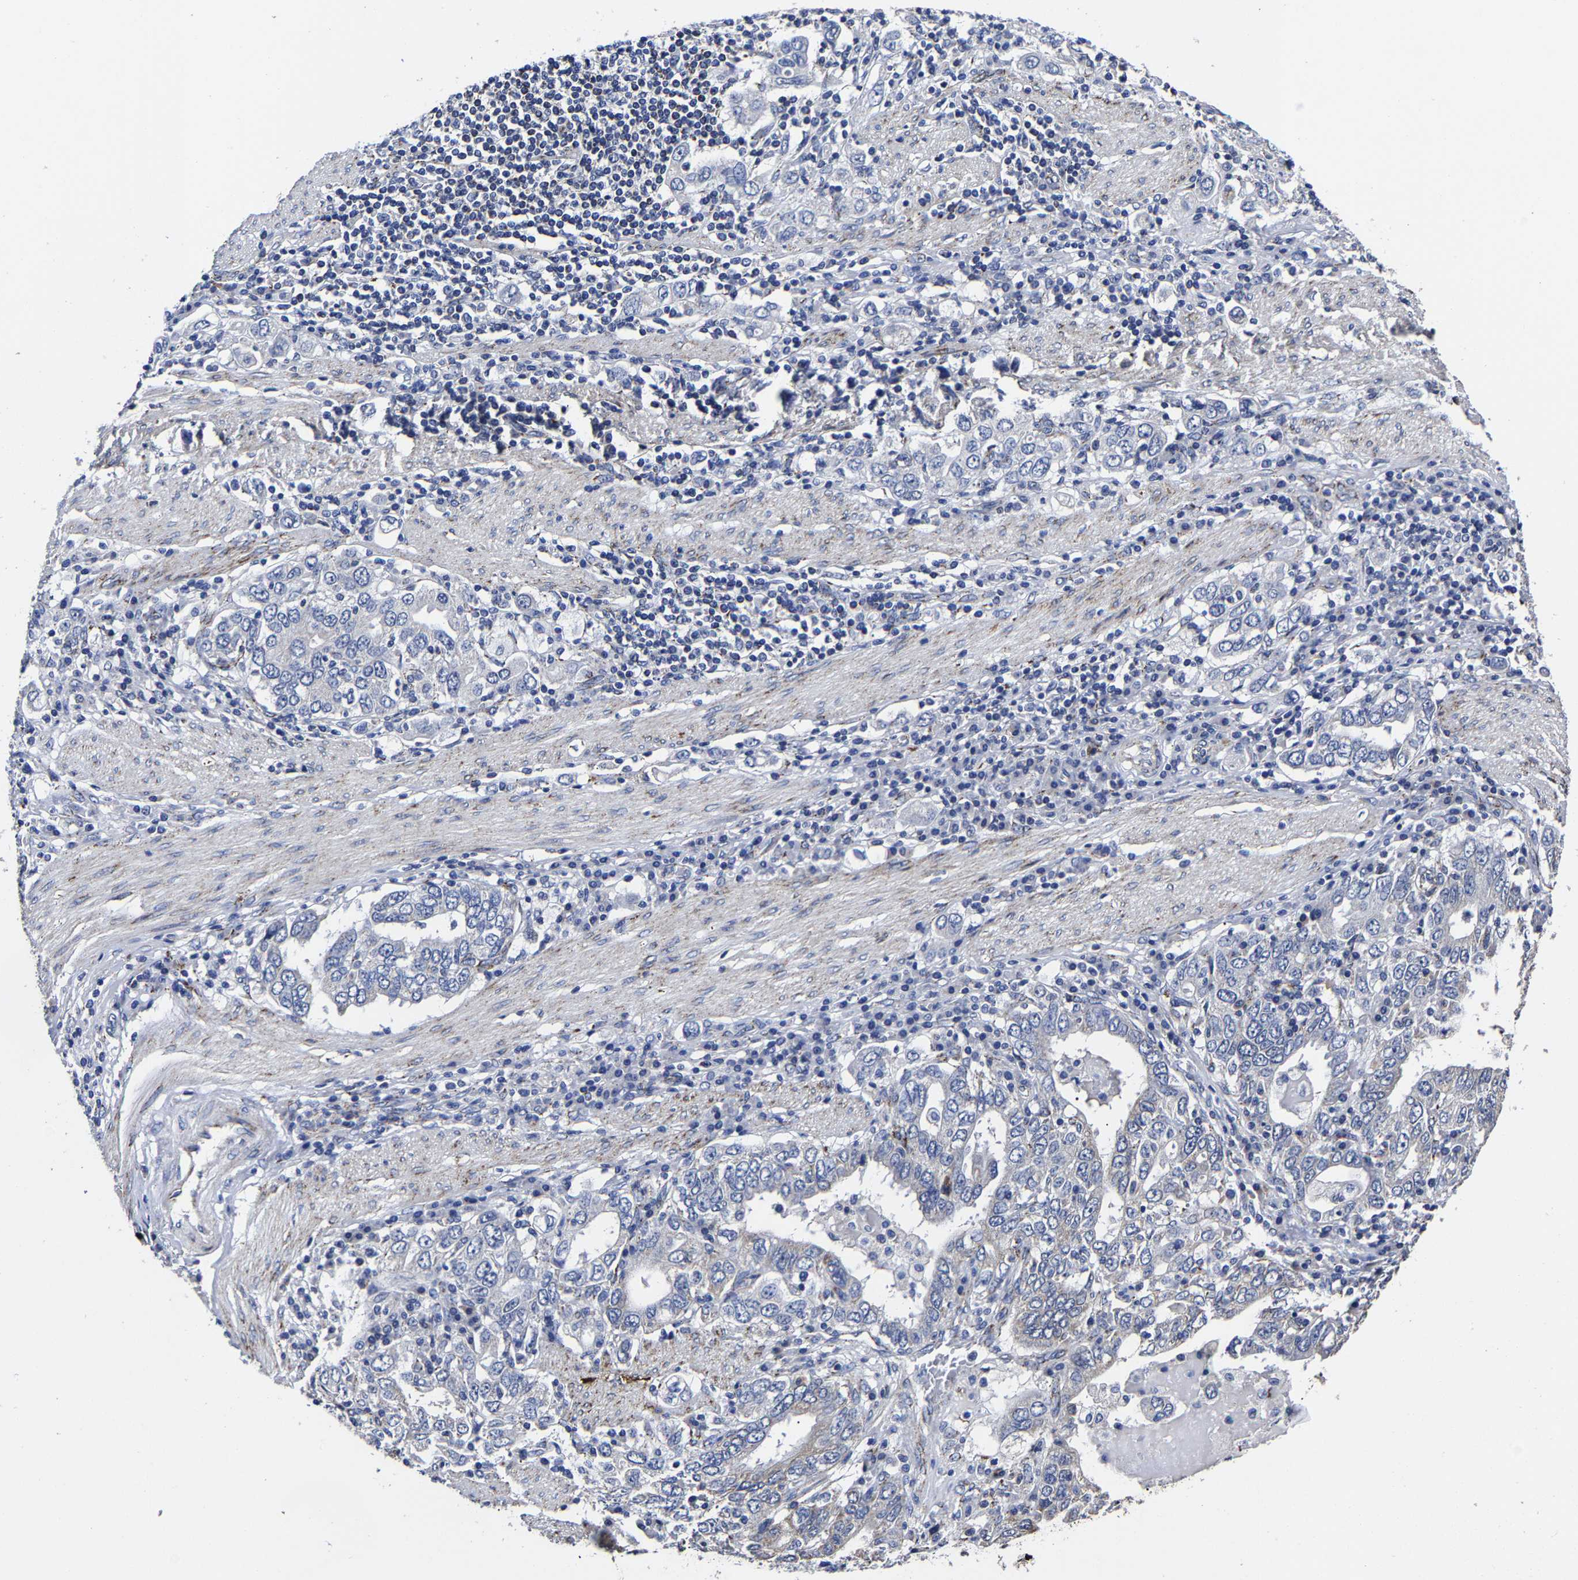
{"staining": {"intensity": "negative", "quantity": "none", "location": "none"}, "tissue": "stomach cancer", "cell_type": "Tumor cells", "image_type": "cancer", "snomed": [{"axis": "morphology", "description": "Adenocarcinoma, NOS"}, {"axis": "topography", "description": "Stomach, upper"}], "caption": "A photomicrograph of human adenocarcinoma (stomach) is negative for staining in tumor cells.", "gene": "AASS", "patient": {"sex": "male", "age": 62}}